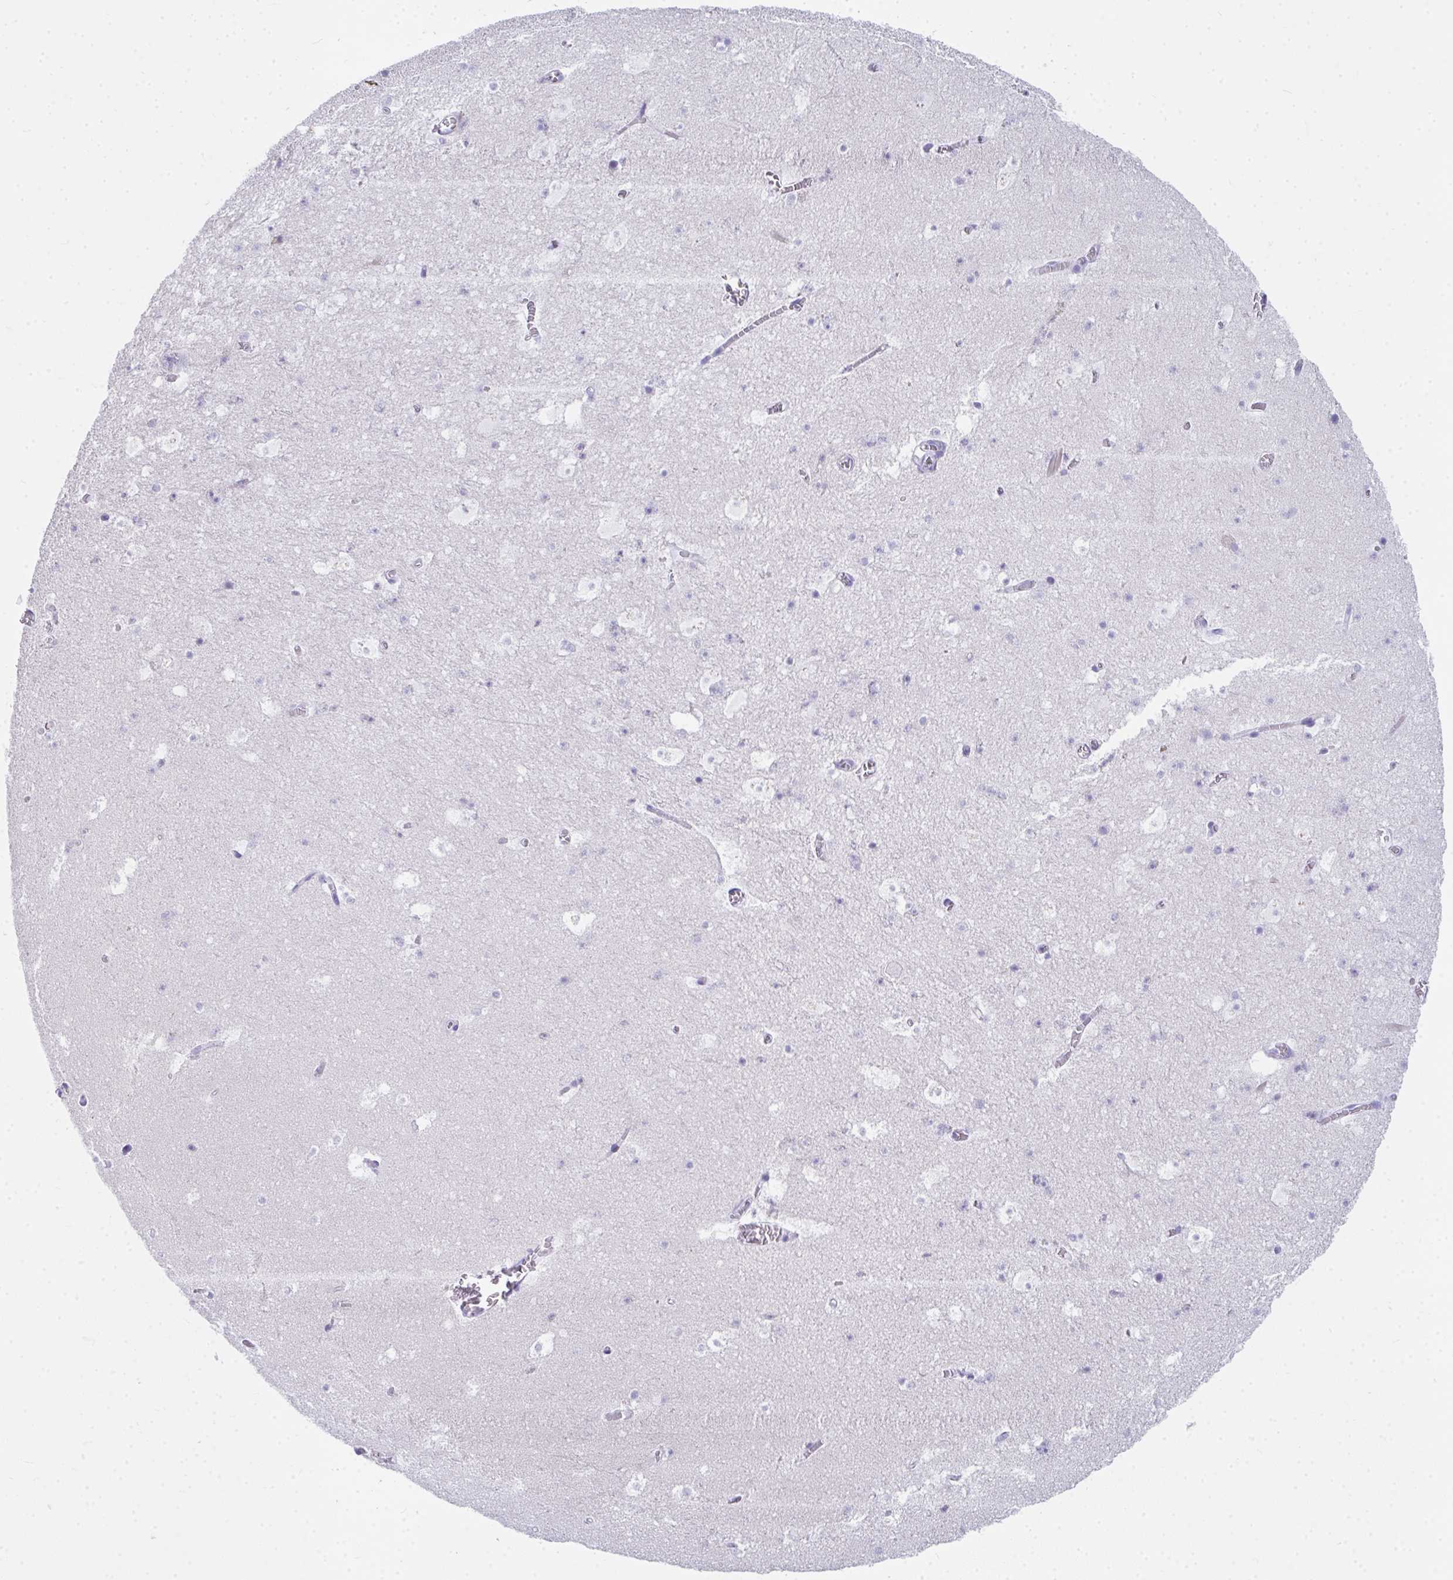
{"staining": {"intensity": "weak", "quantity": "<25%", "location": "cytoplasmic/membranous"}, "tissue": "hippocampus", "cell_type": "Glial cells", "image_type": "normal", "snomed": [{"axis": "morphology", "description": "Normal tissue, NOS"}, {"axis": "topography", "description": "Hippocampus"}], "caption": "Hippocampus stained for a protein using IHC reveals no positivity glial cells.", "gene": "COA5", "patient": {"sex": "female", "age": 42}}